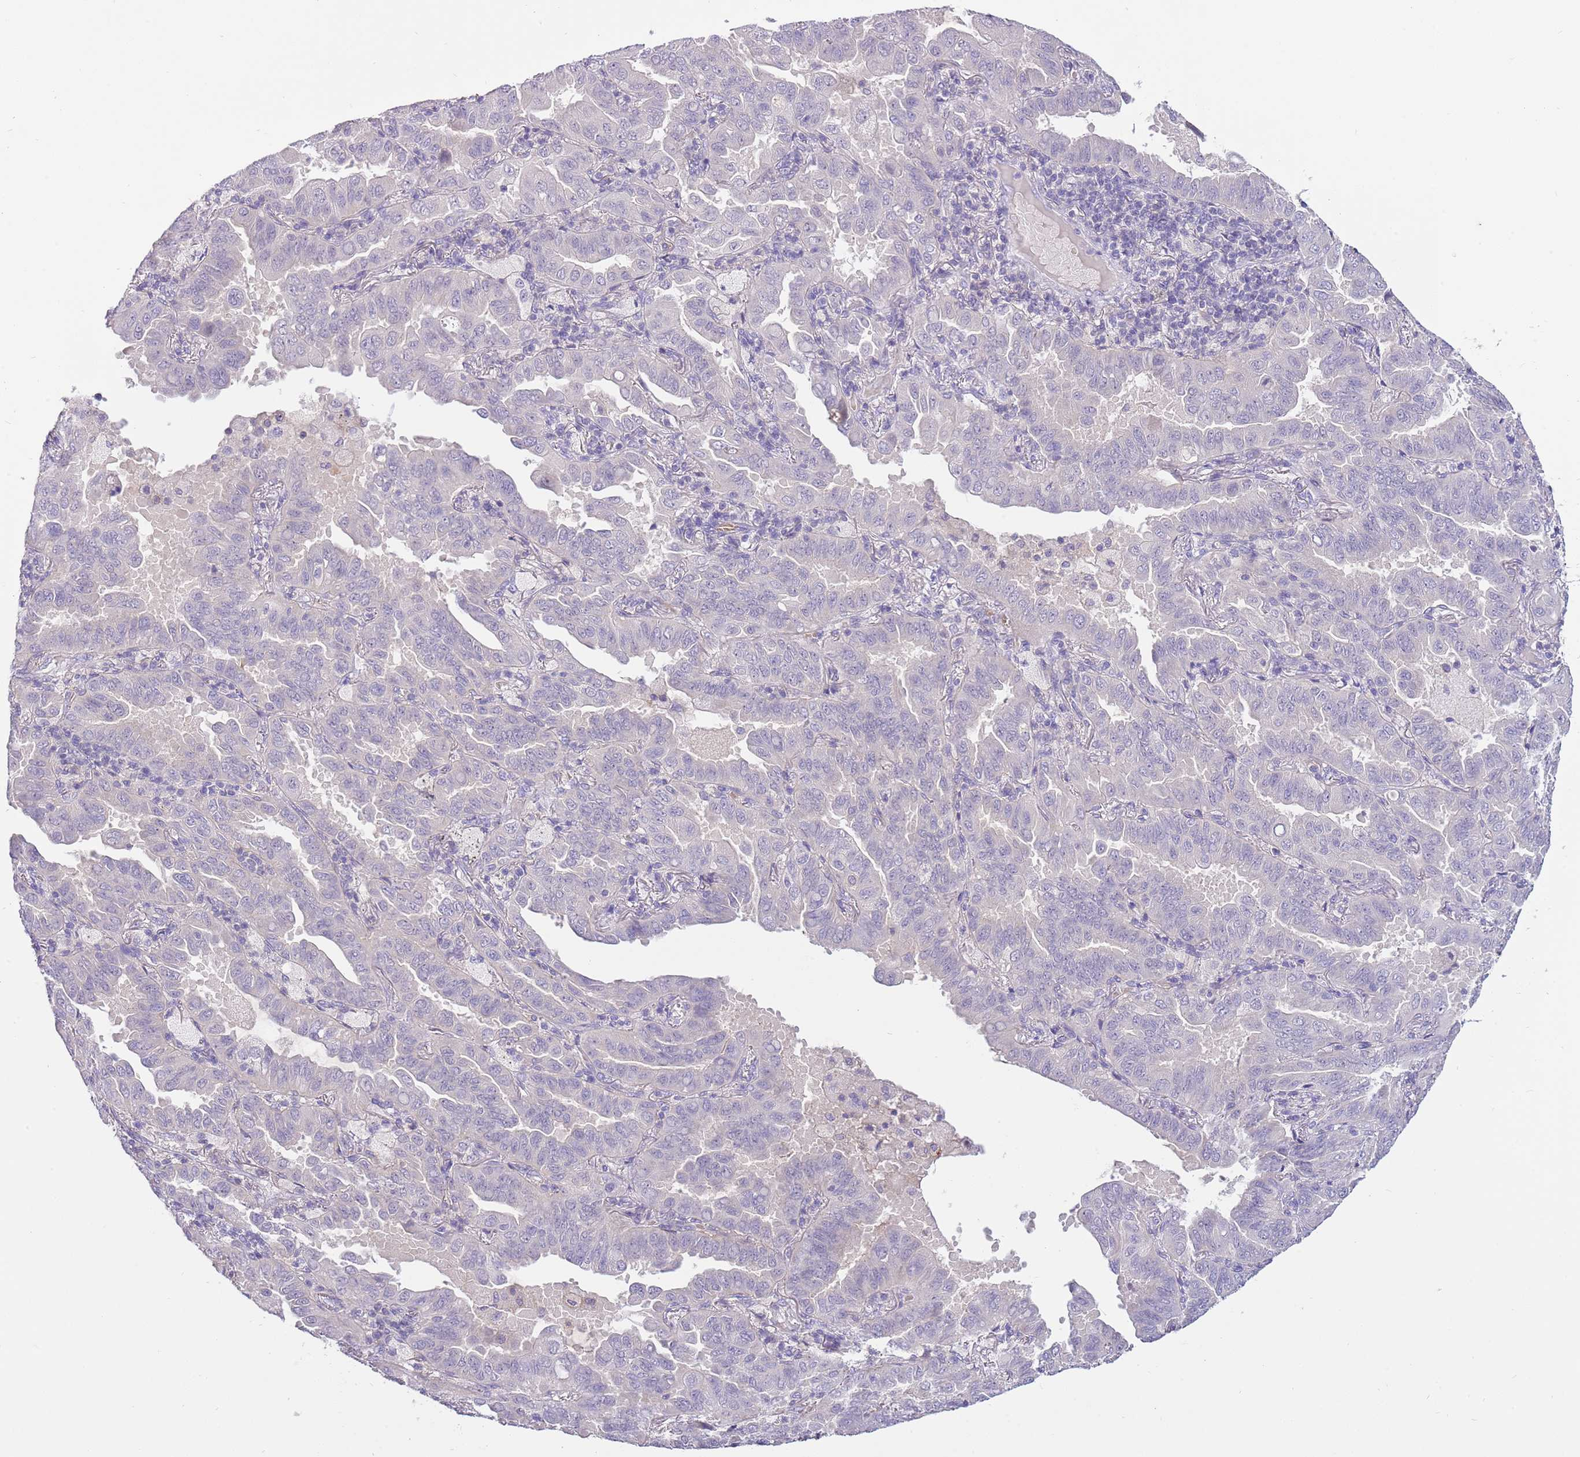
{"staining": {"intensity": "negative", "quantity": "none", "location": "none"}, "tissue": "lung cancer", "cell_type": "Tumor cells", "image_type": "cancer", "snomed": [{"axis": "morphology", "description": "Adenocarcinoma, NOS"}, {"axis": "topography", "description": "Lung"}], "caption": "High magnification brightfield microscopy of lung cancer stained with DAB (brown) and counterstained with hematoxylin (blue): tumor cells show no significant expression.", "gene": "CFAP73", "patient": {"sex": "male", "age": 64}}